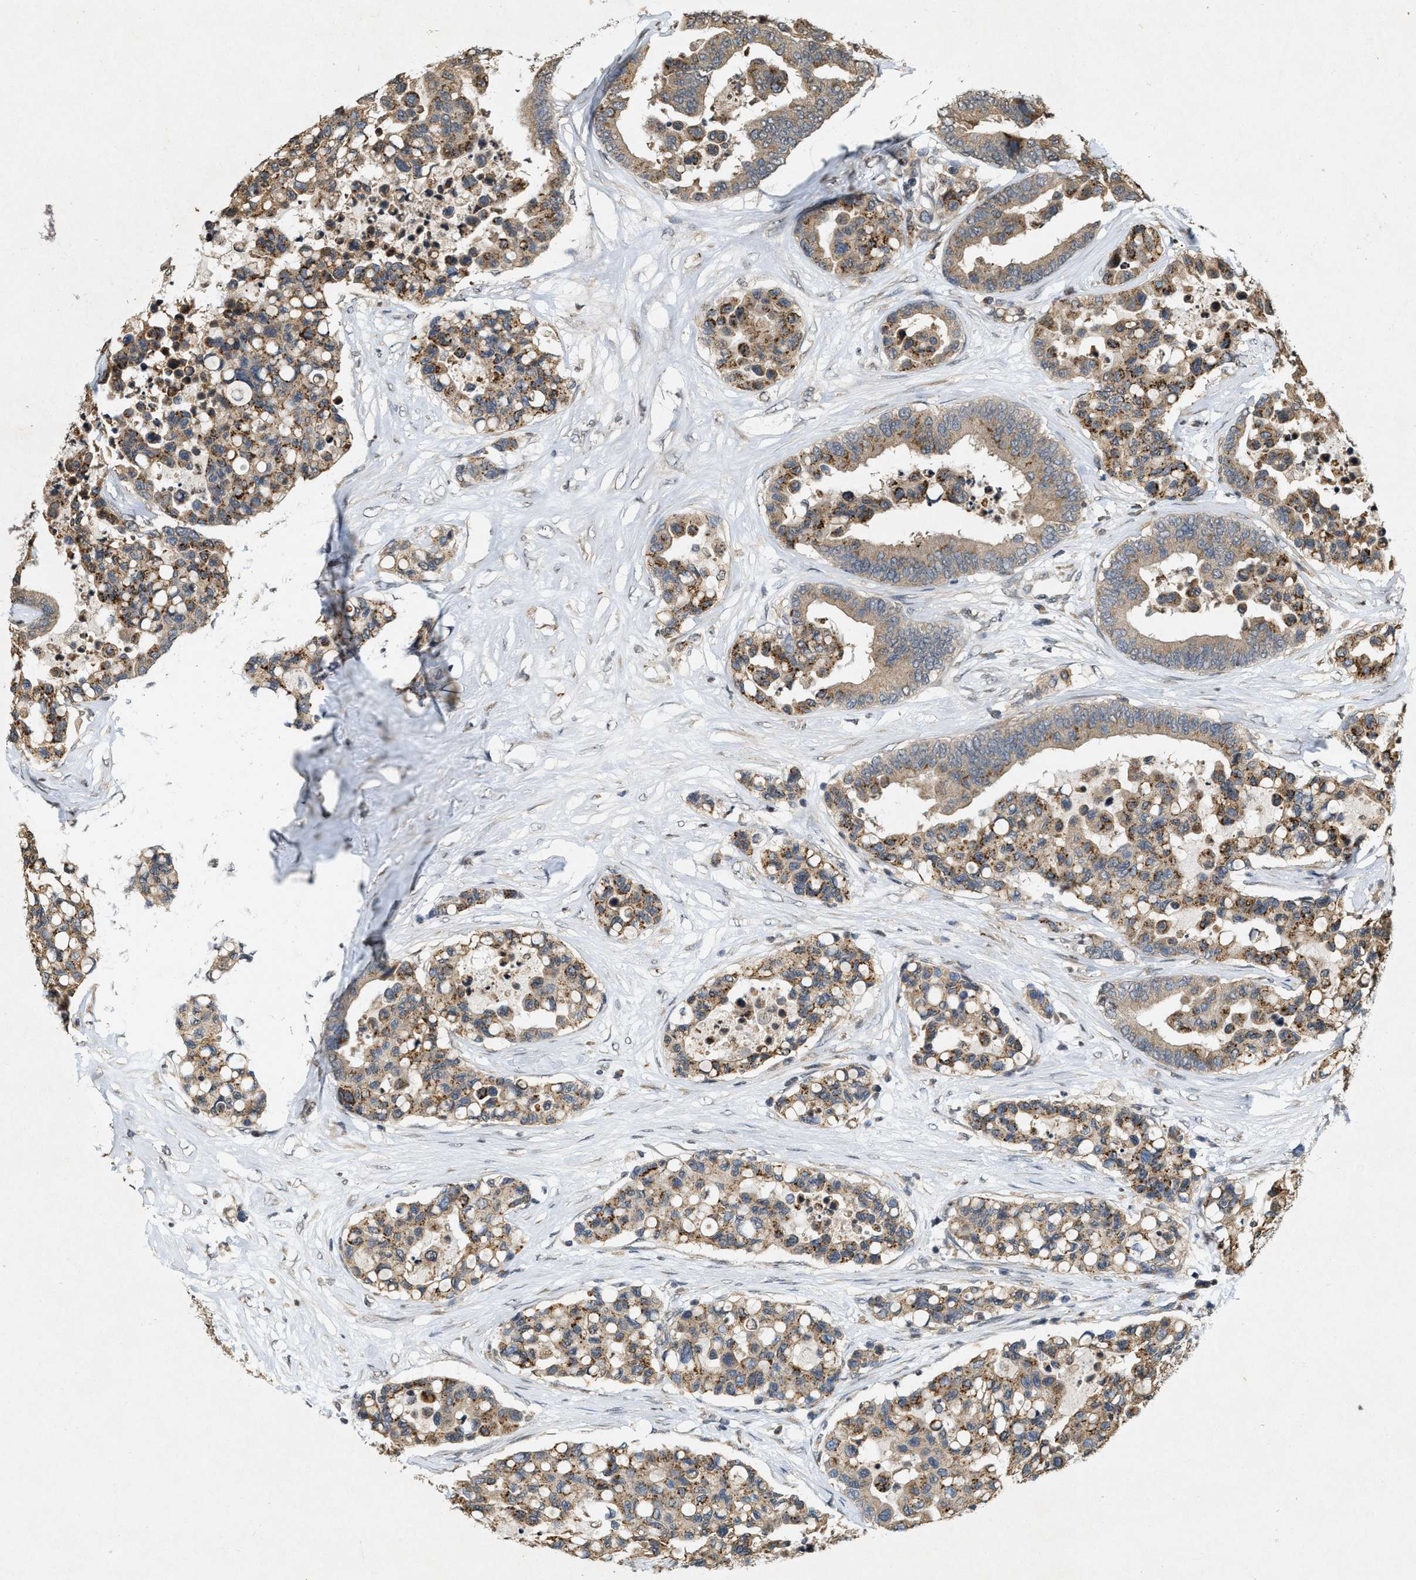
{"staining": {"intensity": "moderate", "quantity": ">75%", "location": "cytoplasmic/membranous"}, "tissue": "colorectal cancer", "cell_type": "Tumor cells", "image_type": "cancer", "snomed": [{"axis": "morphology", "description": "Adenocarcinoma, NOS"}, {"axis": "topography", "description": "Colon"}], "caption": "Protein expression analysis of human colorectal adenocarcinoma reveals moderate cytoplasmic/membranous staining in about >75% of tumor cells. Nuclei are stained in blue.", "gene": "KIF21A", "patient": {"sex": "male", "age": 82}}